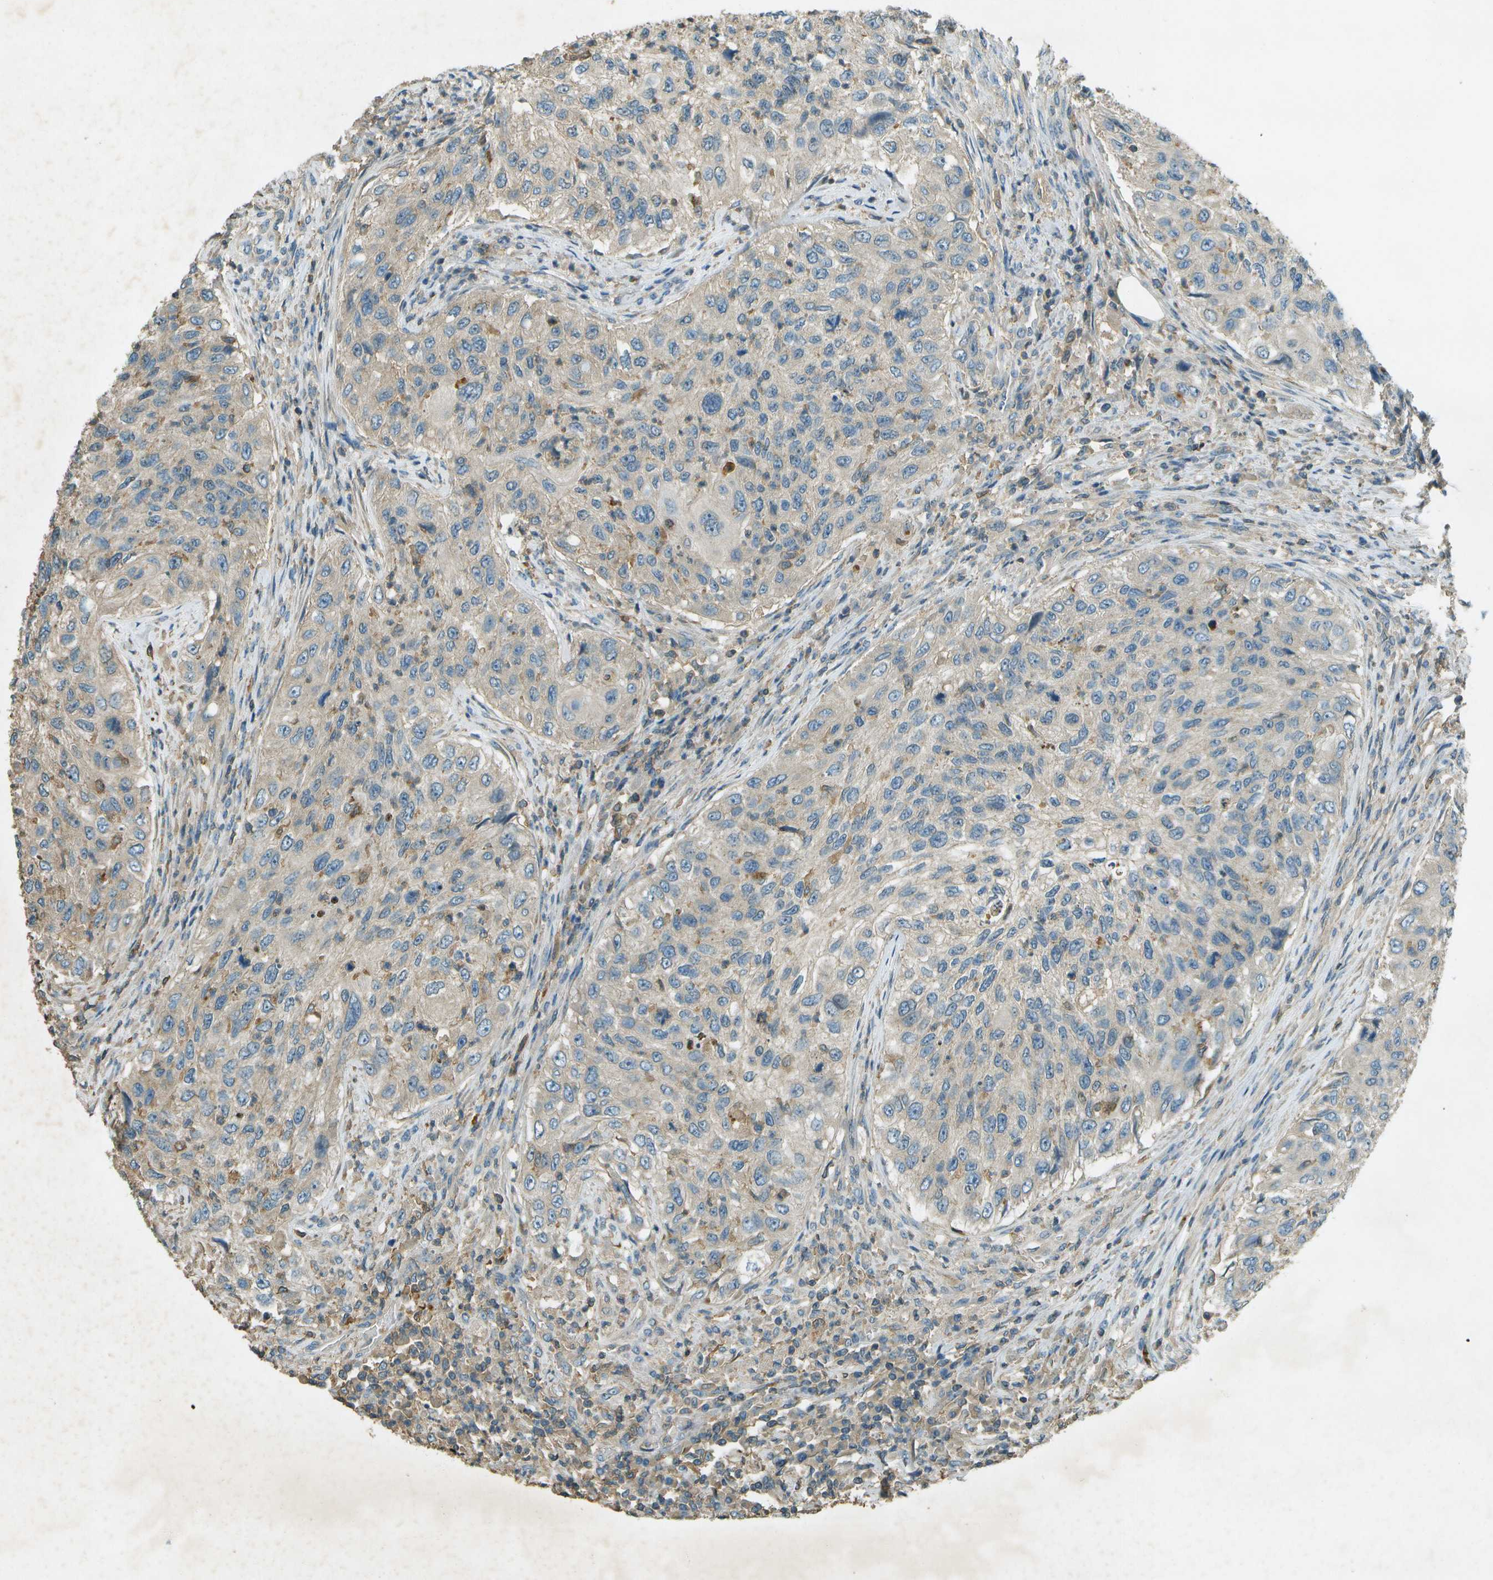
{"staining": {"intensity": "weak", "quantity": "<25%", "location": "cytoplasmic/membranous"}, "tissue": "urothelial cancer", "cell_type": "Tumor cells", "image_type": "cancer", "snomed": [{"axis": "morphology", "description": "Urothelial carcinoma, High grade"}, {"axis": "topography", "description": "Urinary bladder"}], "caption": "Human urothelial carcinoma (high-grade) stained for a protein using immunohistochemistry (IHC) exhibits no positivity in tumor cells.", "gene": "NUDT4", "patient": {"sex": "female", "age": 60}}